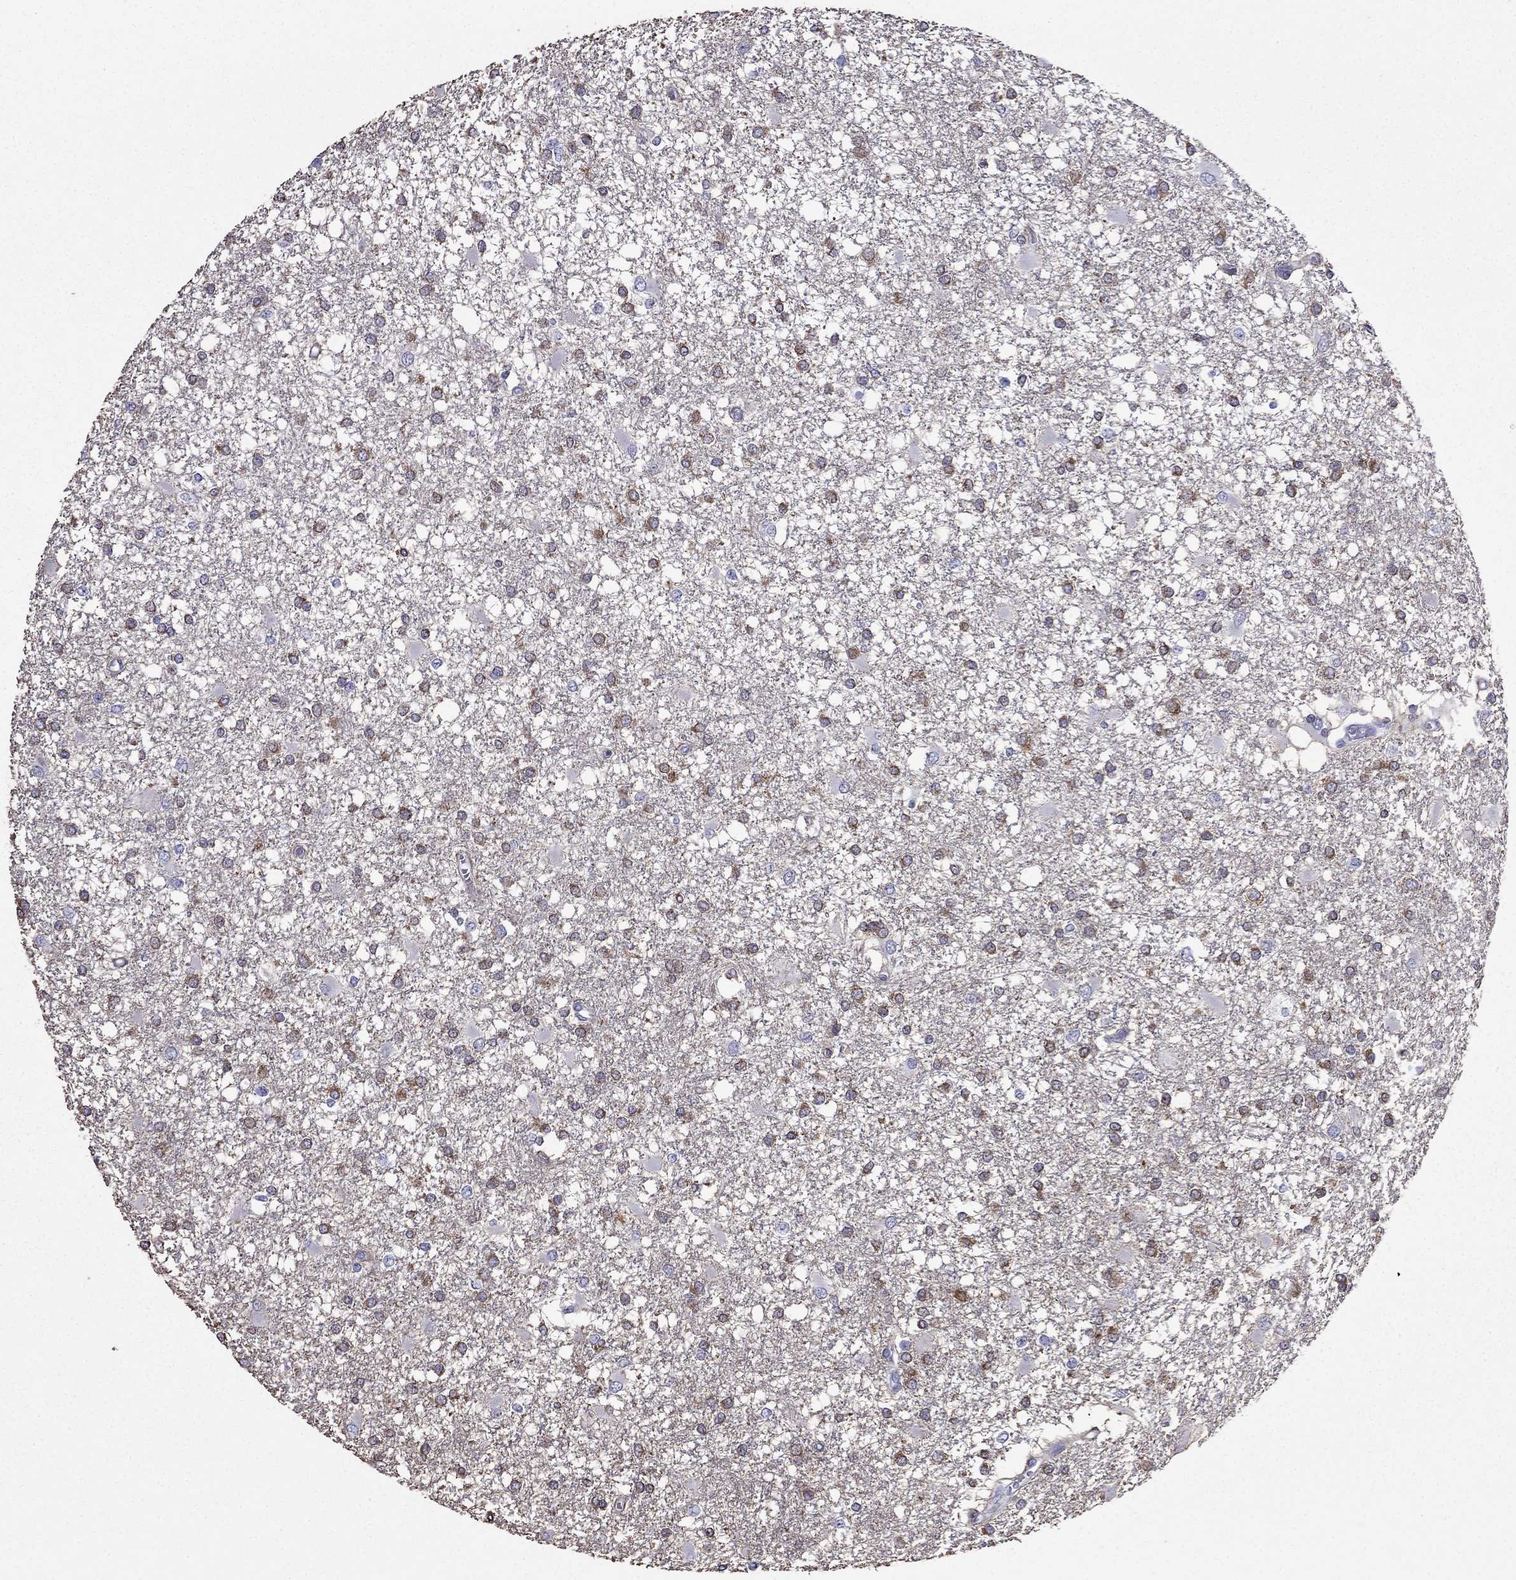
{"staining": {"intensity": "moderate", "quantity": "<25%", "location": "cytoplasmic/membranous"}, "tissue": "glioma", "cell_type": "Tumor cells", "image_type": "cancer", "snomed": [{"axis": "morphology", "description": "Glioma, malignant, High grade"}, {"axis": "topography", "description": "Cerebral cortex"}], "caption": "IHC of human malignant glioma (high-grade) shows low levels of moderate cytoplasmic/membranous staining in about <25% of tumor cells. The staining is performed using DAB (3,3'-diaminobenzidine) brown chromogen to label protein expression. The nuclei are counter-stained blue using hematoxylin.", "gene": "AK5", "patient": {"sex": "male", "age": 79}}